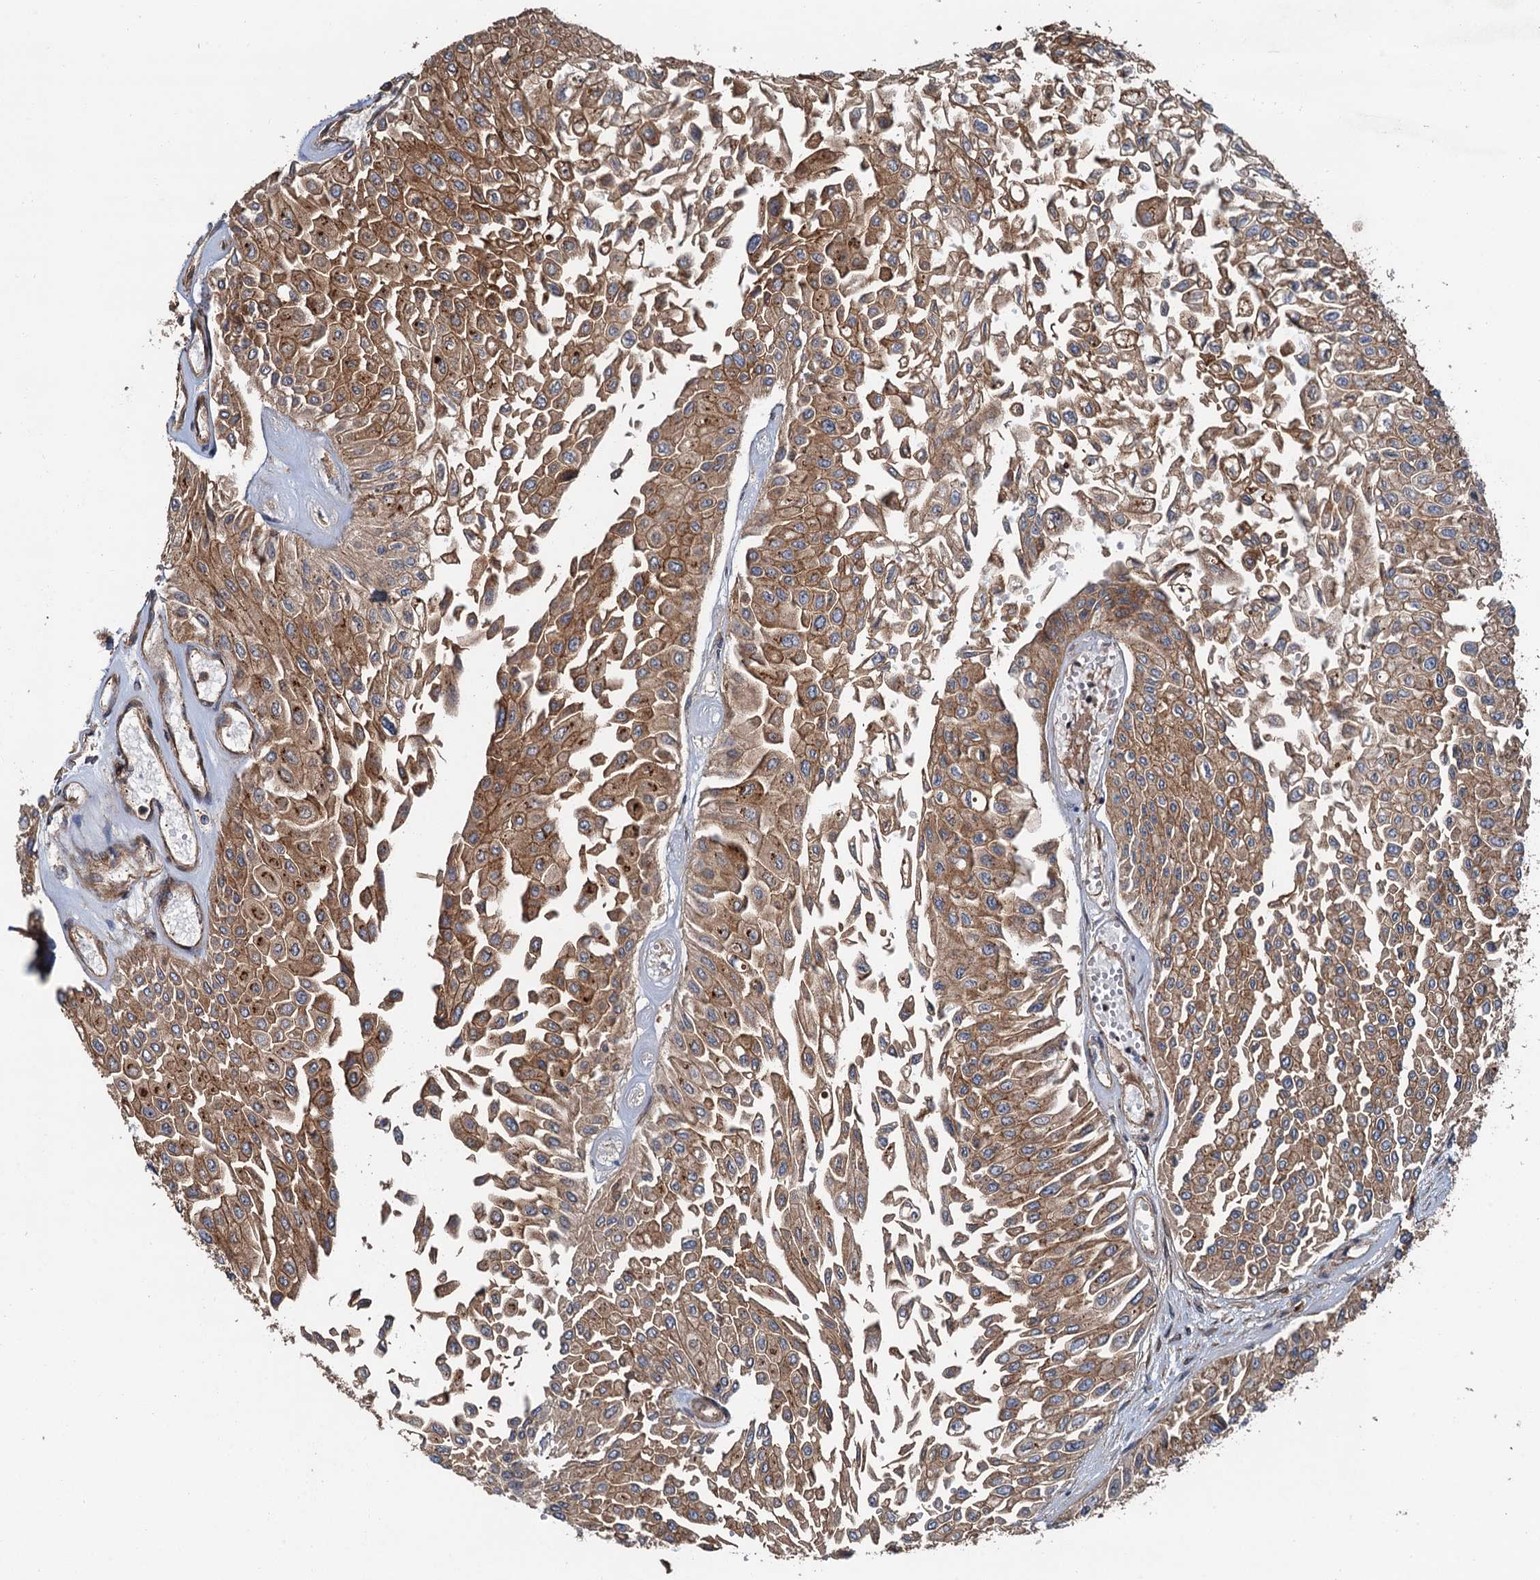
{"staining": {"intensity": "moderate", "quantity": ">75%", "location": "cytoplasmic/membranous"}, "tissue": "urothelial cancer", "cell_type": "Tumor cells", "image_type": "cancer", "snomed": [{"axis": "morphology", "description": "Urothelial carcinoma, Low grade"}, {"axis": "topography", "description": "Urinary bladder"}], "caption": "This histopathology image reveals low-grade urothelial carcinoma stained with immunohistochemistry to label a protein in brown. The cytoplasmic/membranous of tumor cells show moderate positivity for the protein. Nuclei are counter-stained blue.", "gene": "COG3", "patient": {"sex": "male", "age": 67}}